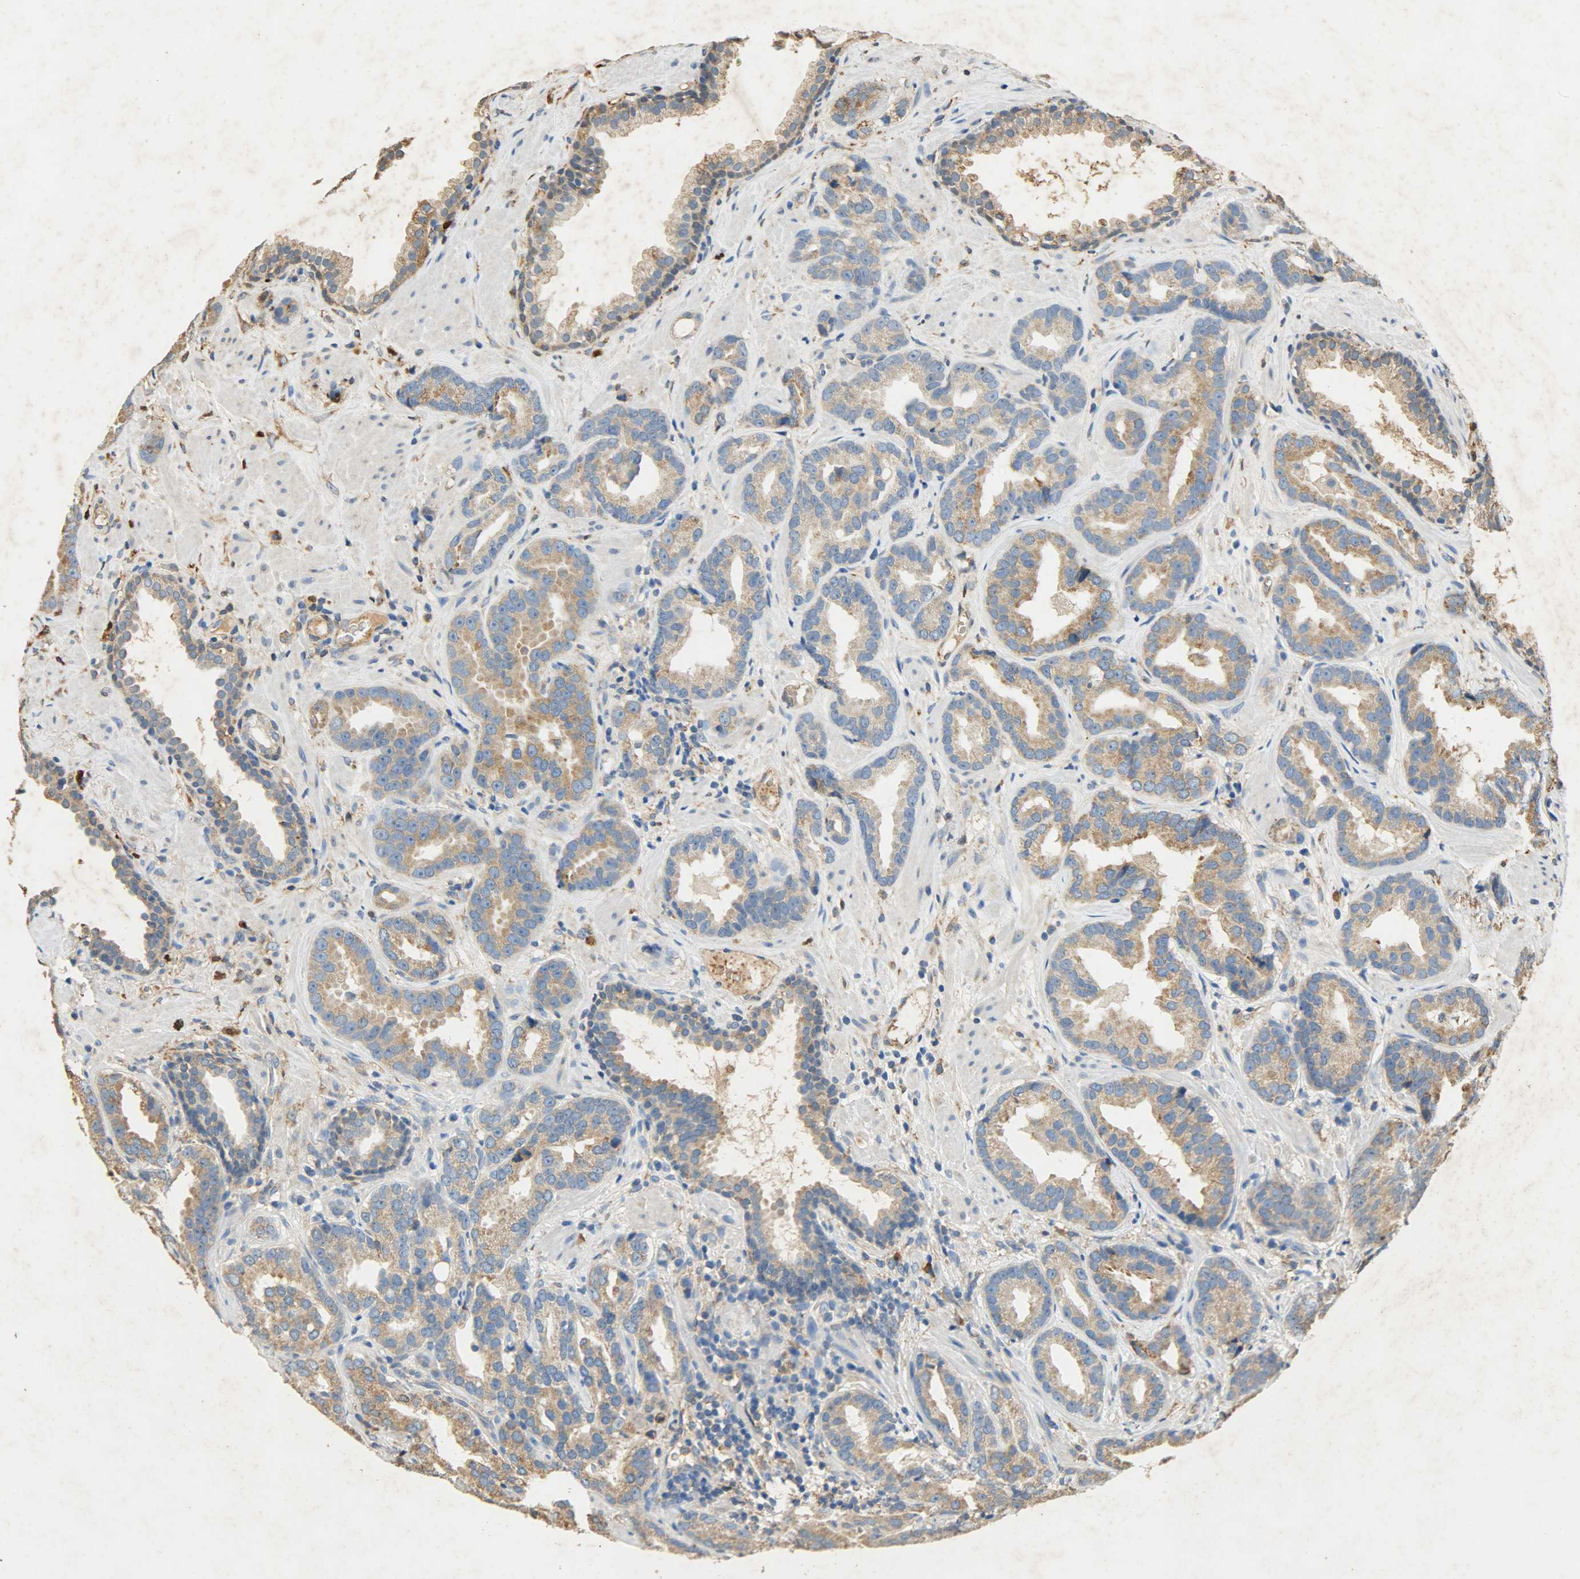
{"staining": {"intensity": "moderate", "quantity": ">75%", "location": "cytoplasmic/membranous"}, "tissue": "prostate cancer", "cell_type": "Tumor cells", "image_type": "cancer", "snomed": [{"axis": "morphology", "description": "Adenocarcinoma, Low grade"}, {"axis": "topography", "description": "Prostate"}], "caption": "This image displays immunohistochemistry staining of prostate cancer (low-grade adenocarcinoma), with medium moderate cytoplasmic/membranous positivity in about >75% of tumor cells.", "gene": "HSPA5", "patient": {"sex": "male", "age": 59}}